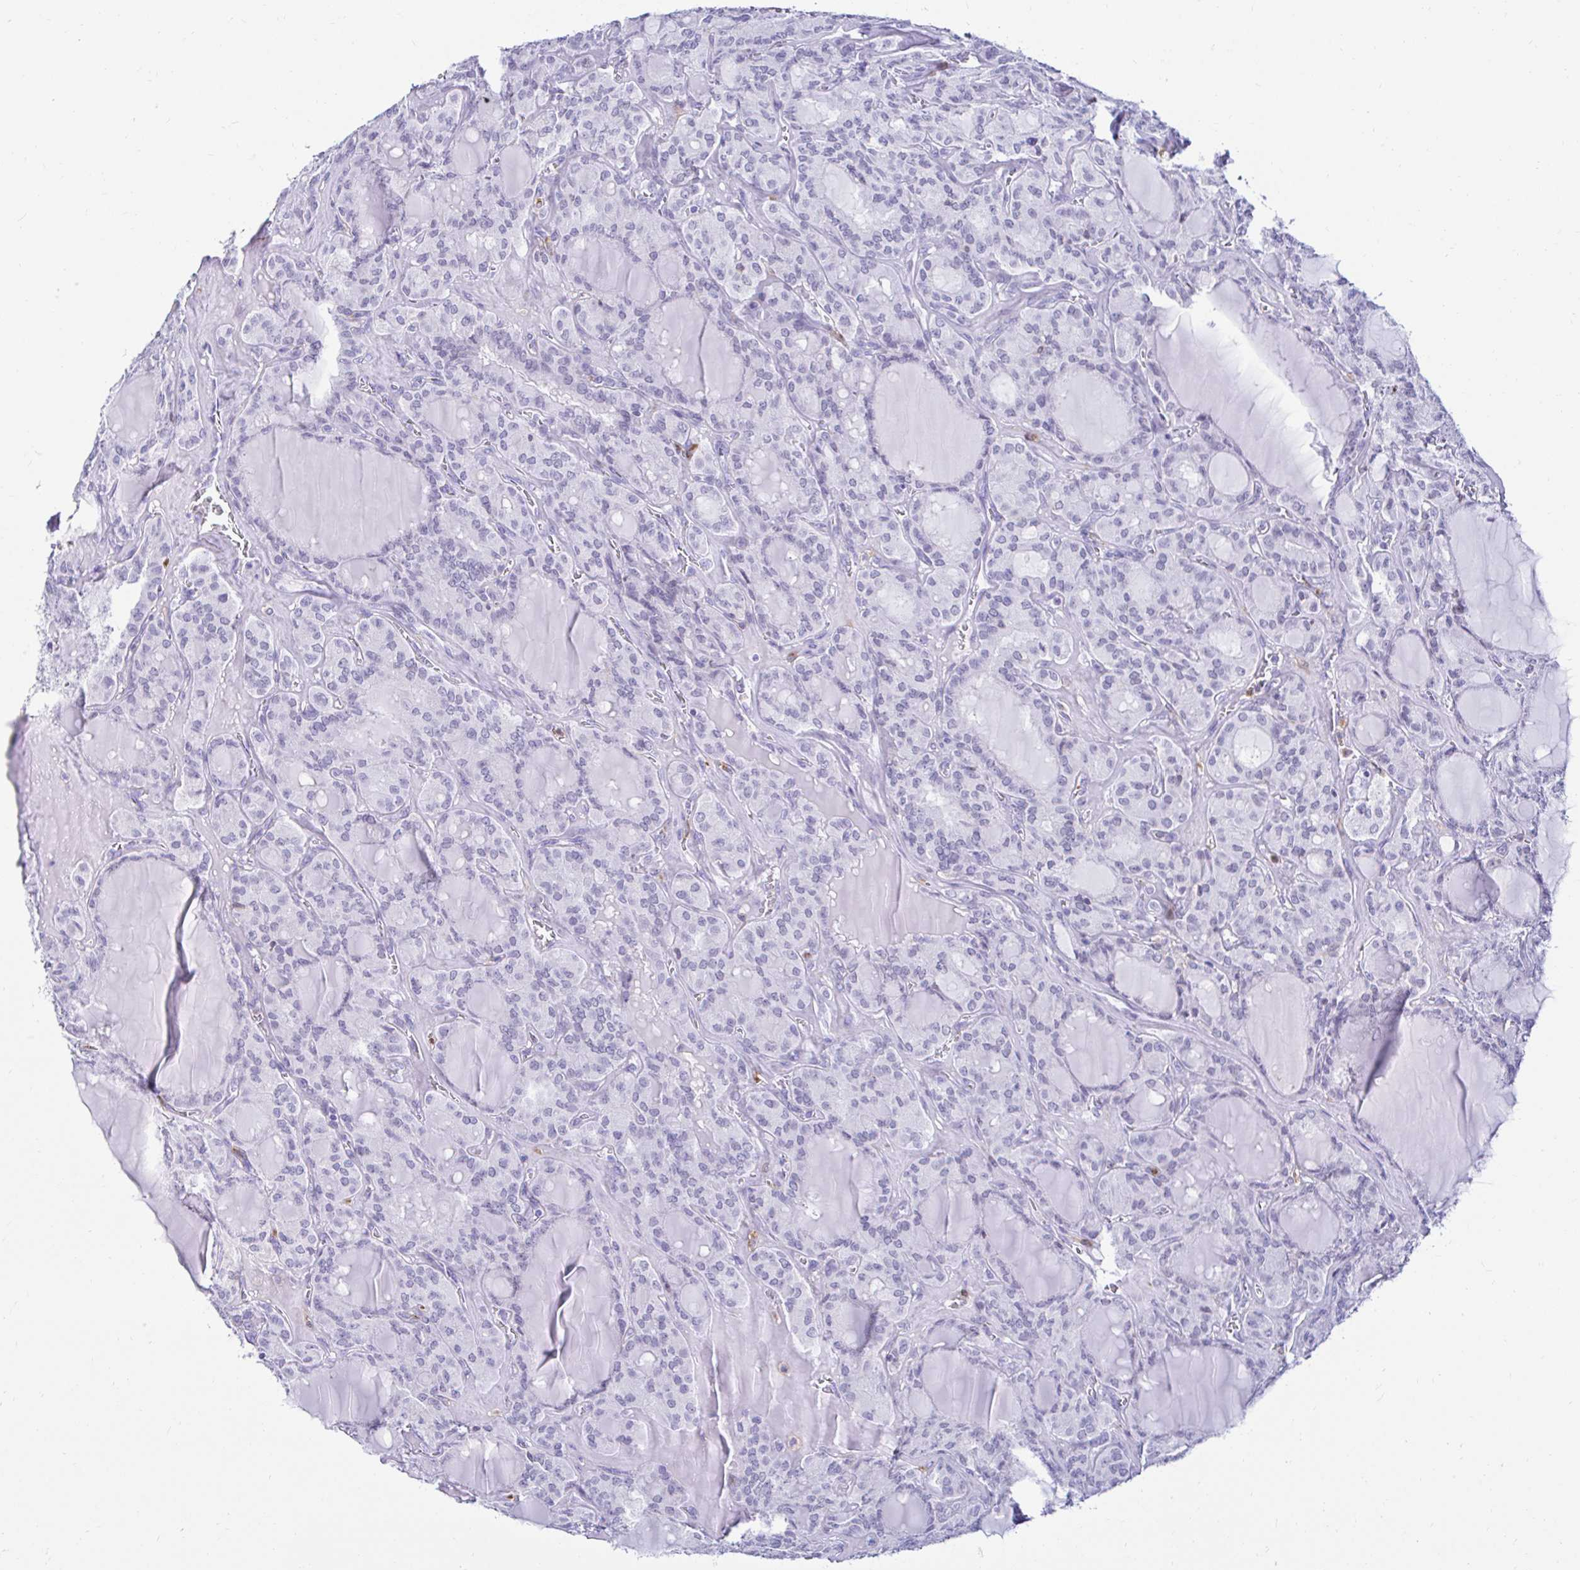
{"staining": {"intensity": "negative", "quantity": "none", "location": "none"}, "tissue": "thyroid cancer", "cell_type": "Tumor cells", "image_type": "cancer", "snomed": [{"axis": "morphology", "description": "Papillary adenocarcinoma, NOS"}, {"axis": "topography", "description": "Thyroid gland"}], "caption": "The photomicrograph demonstrates no staining of tumor cells in papillary adenocarcinoma (thyroid).", "gene": "CYBB", "patient": {"sex": "male", "age": 87}}